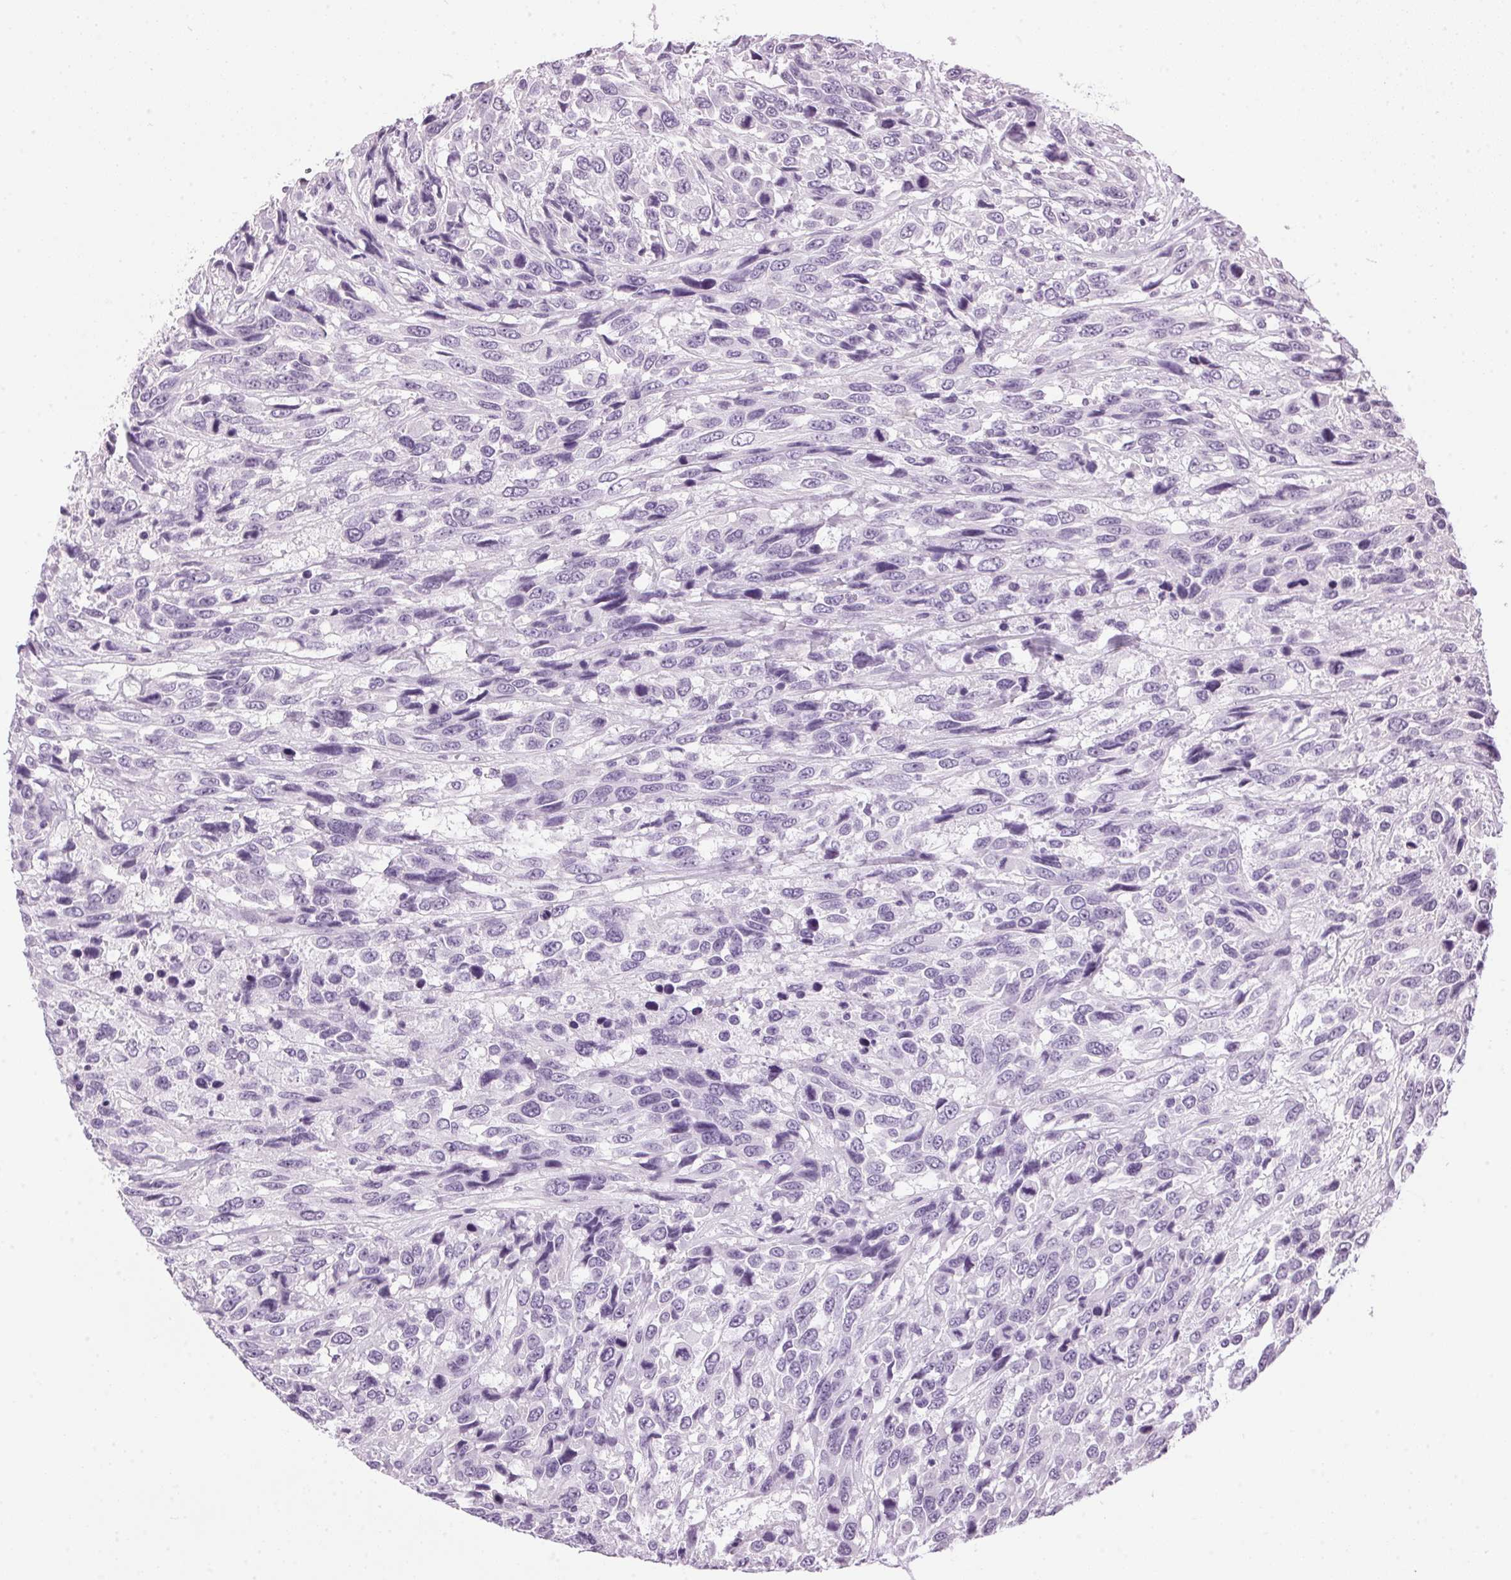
{"staining": {"intensity": "negative", "quantity": "none", "location": "none"}, "tissue": "urothelial cancer", "cell_type": "Tumor cells", "image_type": "cancer", "snomed": [{"axis": "morphology", "description": "Urothelial carcinoma, High grade"}, {"axis": "topography", "description": "Urinary bladder"}], "caption": "A high-resolution photomicrograph shows IHC staining of urothelial cancer, which reveals no significant staining in tumor cells. The staining was performed using DAB (3,3'-diaminobenzidine) to visualize the protein expression in brown, while the nuclei were stained in blue with hematoxylin (Magnification: 20x).", "gene": "SP7", "patient": {"sex": "female", "age": 70}}